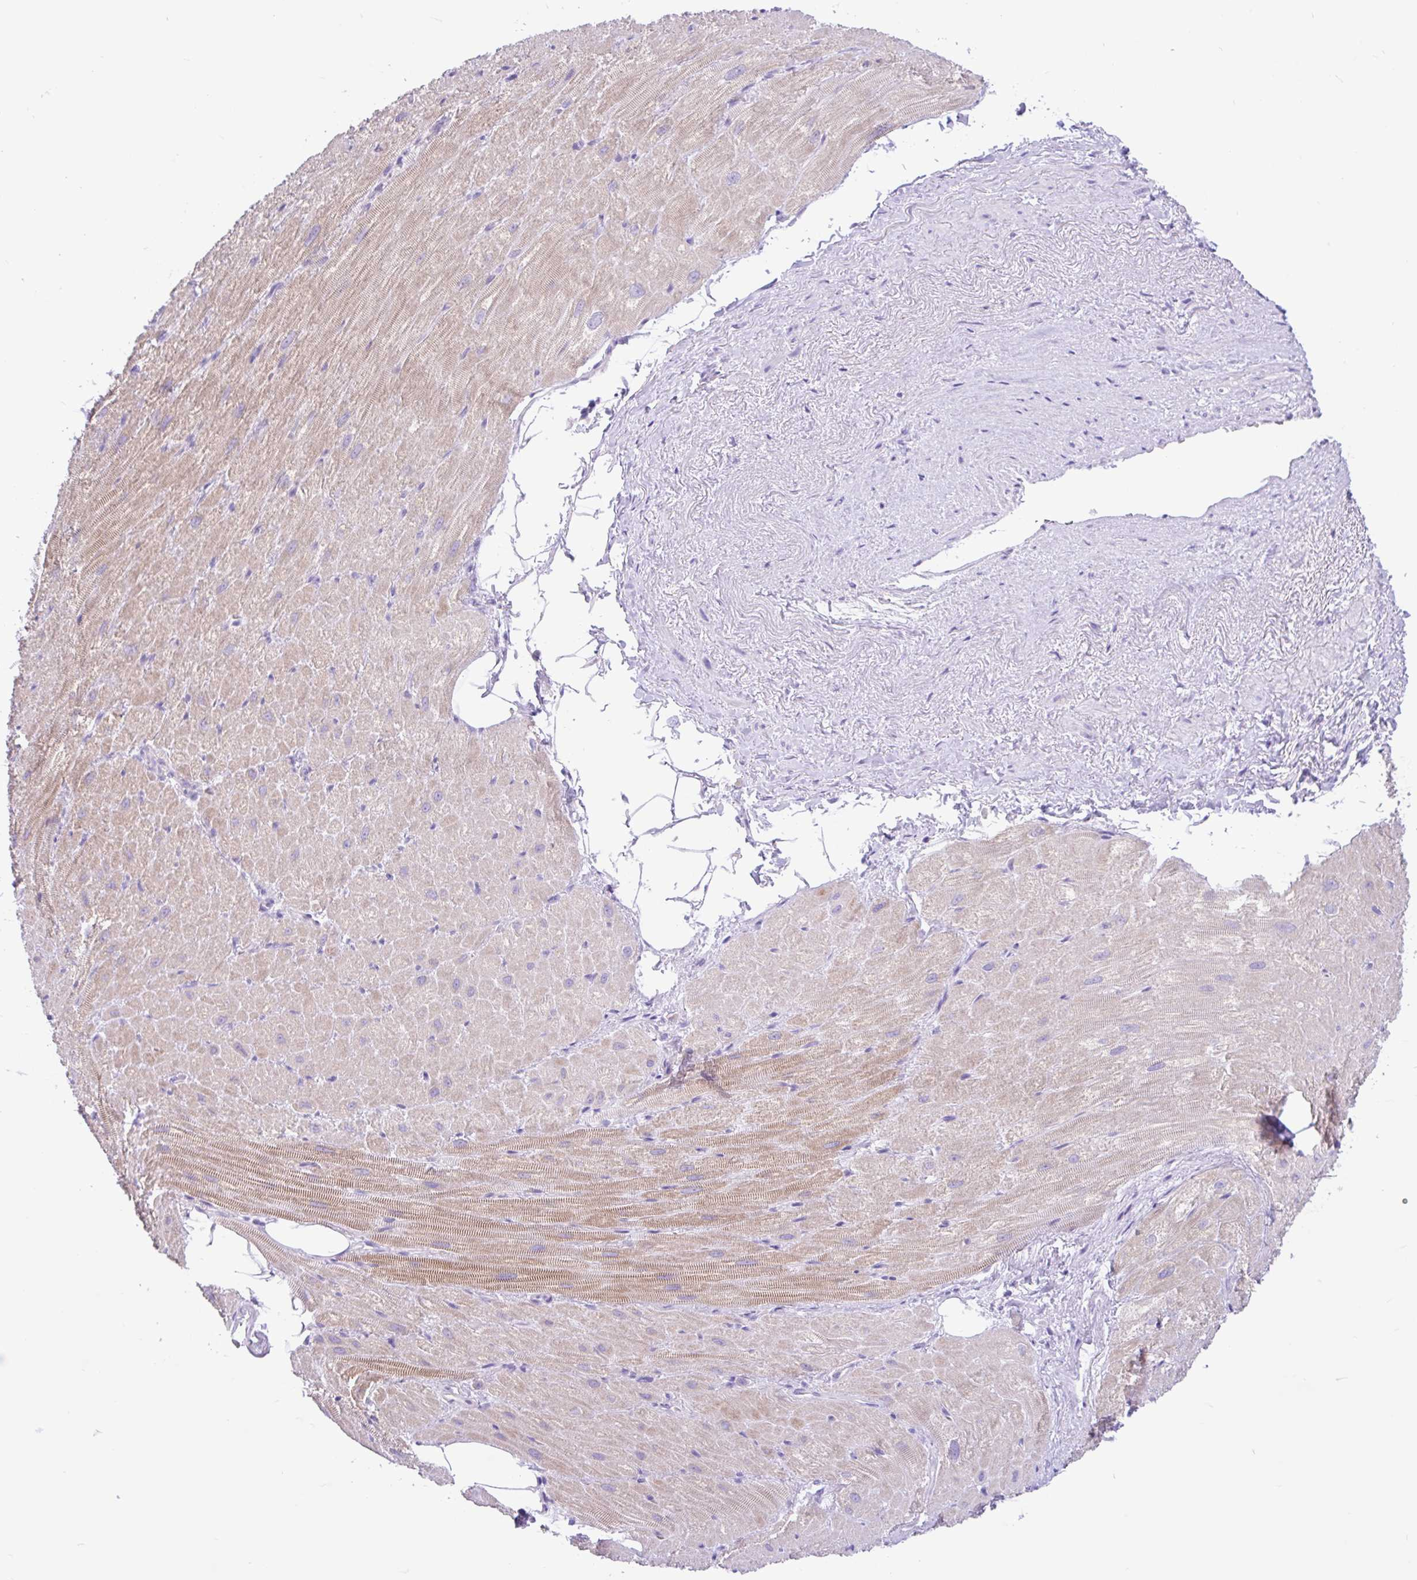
{"staining": {"intensity": "strong", "quantity": "25%-75%", "location": "cytoplasmic/membranous"}, "tissue": "heart muscle", "cell_type": "Cardiomyocytes", "image_type": "normal", "snomed": [{"axis": "morphology", "description": "Normal tissue, NOS"}, {"axis": "topography", "description": "Heart"}], "caption": "Immunohistochemistry of unremarkable human heart muscle exhibits high levels of strong cytoplasmic/membranous staining in approximately 25%-75% of cardiomyocytes. (DAB IHC with brightfield microscopy, high magnification).", "gene": "ZNF101", "patient": {"sex": "male", "age": 62}}